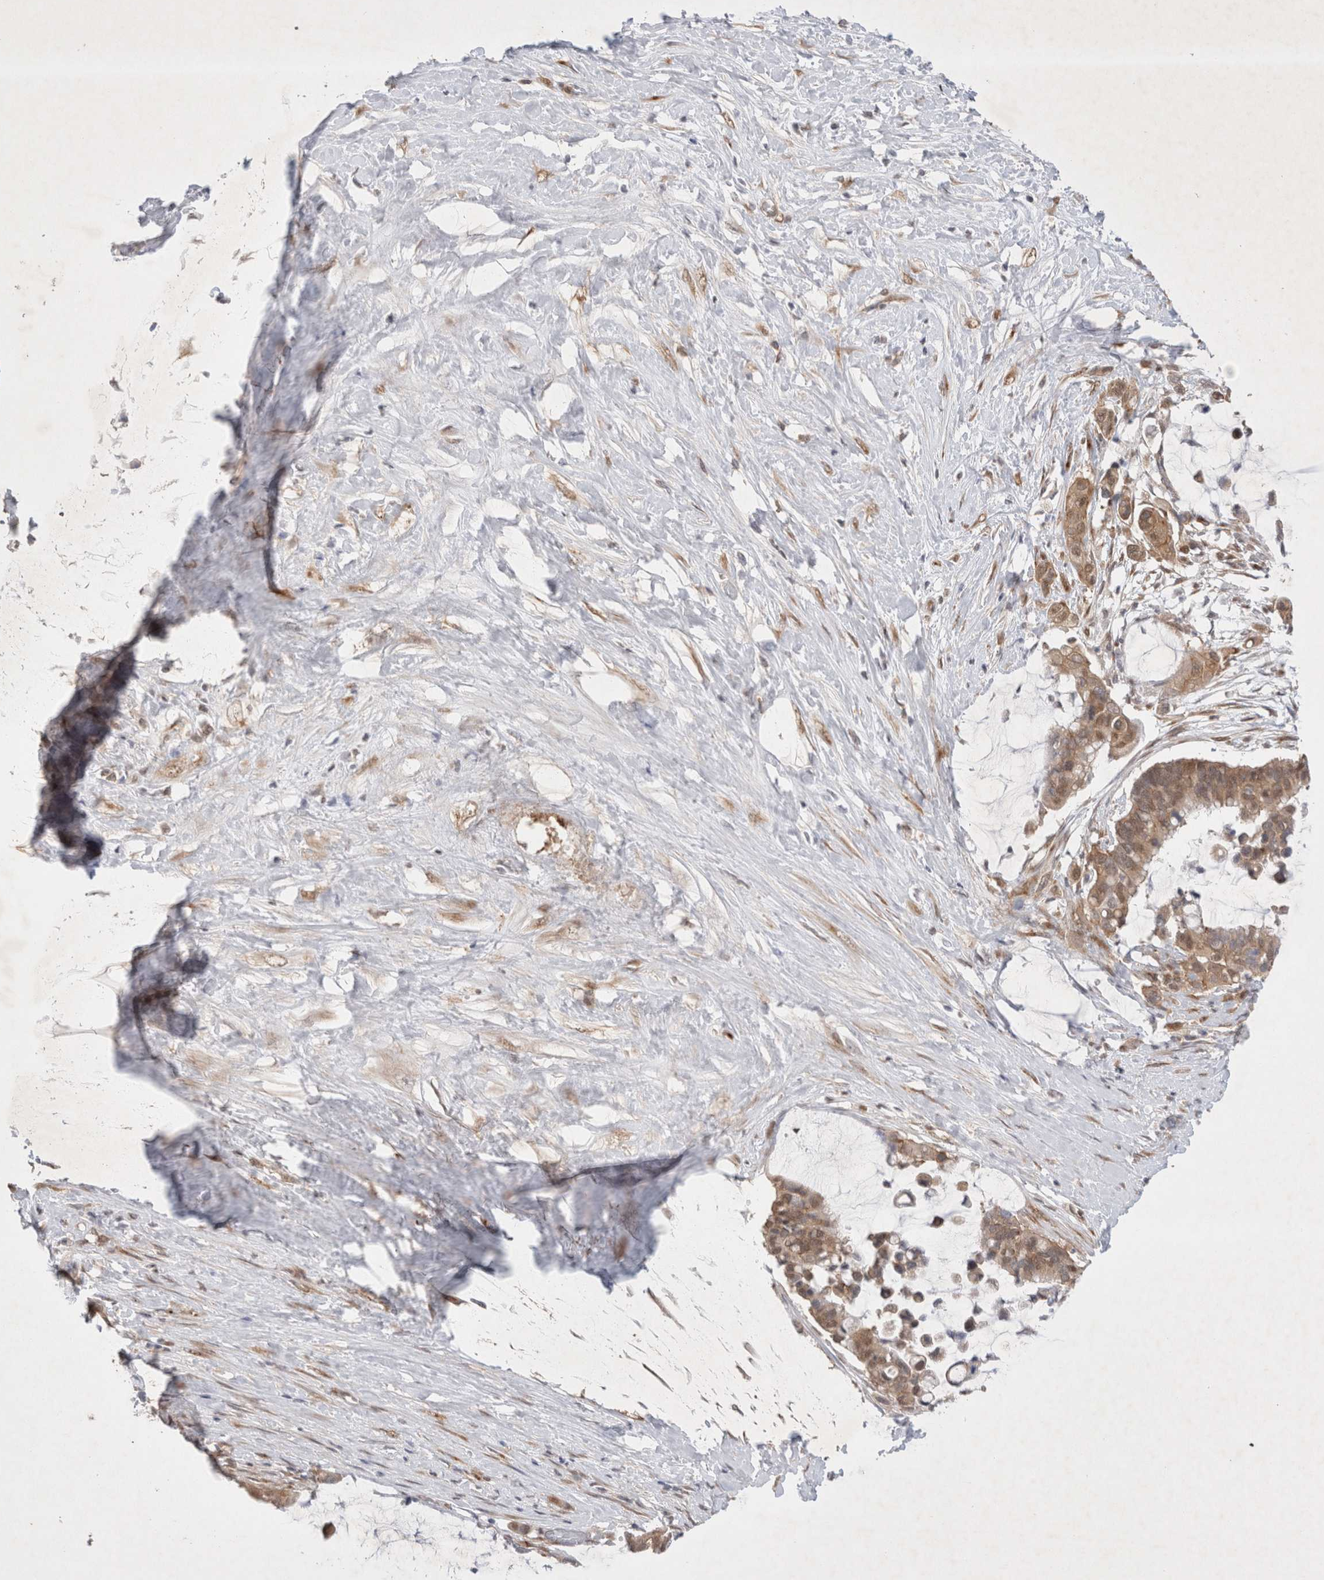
{"staining": {"intensity": "moderate", "quantity": ">75%", "location": "cytoplasmic/membranous"}, "tissue": "pancreatic cancer", "cell_type": "Tumor cells", "image_type": "cancer", "snomed": [{"axis": "morphology", "description": "Adenocarcinoma, NOS"}, {"axis": "topography", "description": "Pancreas"}], "caption": "Pancreatic cancer (adenocarcinoma) tissue displays moderate cytoplasmic/membranous staining in approximately >75% of tumor cells, visualized by immunohistochemistry. (Stains: DAB (3,3'-diaminobenzidine) in brown, nuclei in blue, Microscopy: brightfield microscopy at high magnification).", "gene": "WIPF2", "patient": {"sex": "male", "age": 41}}